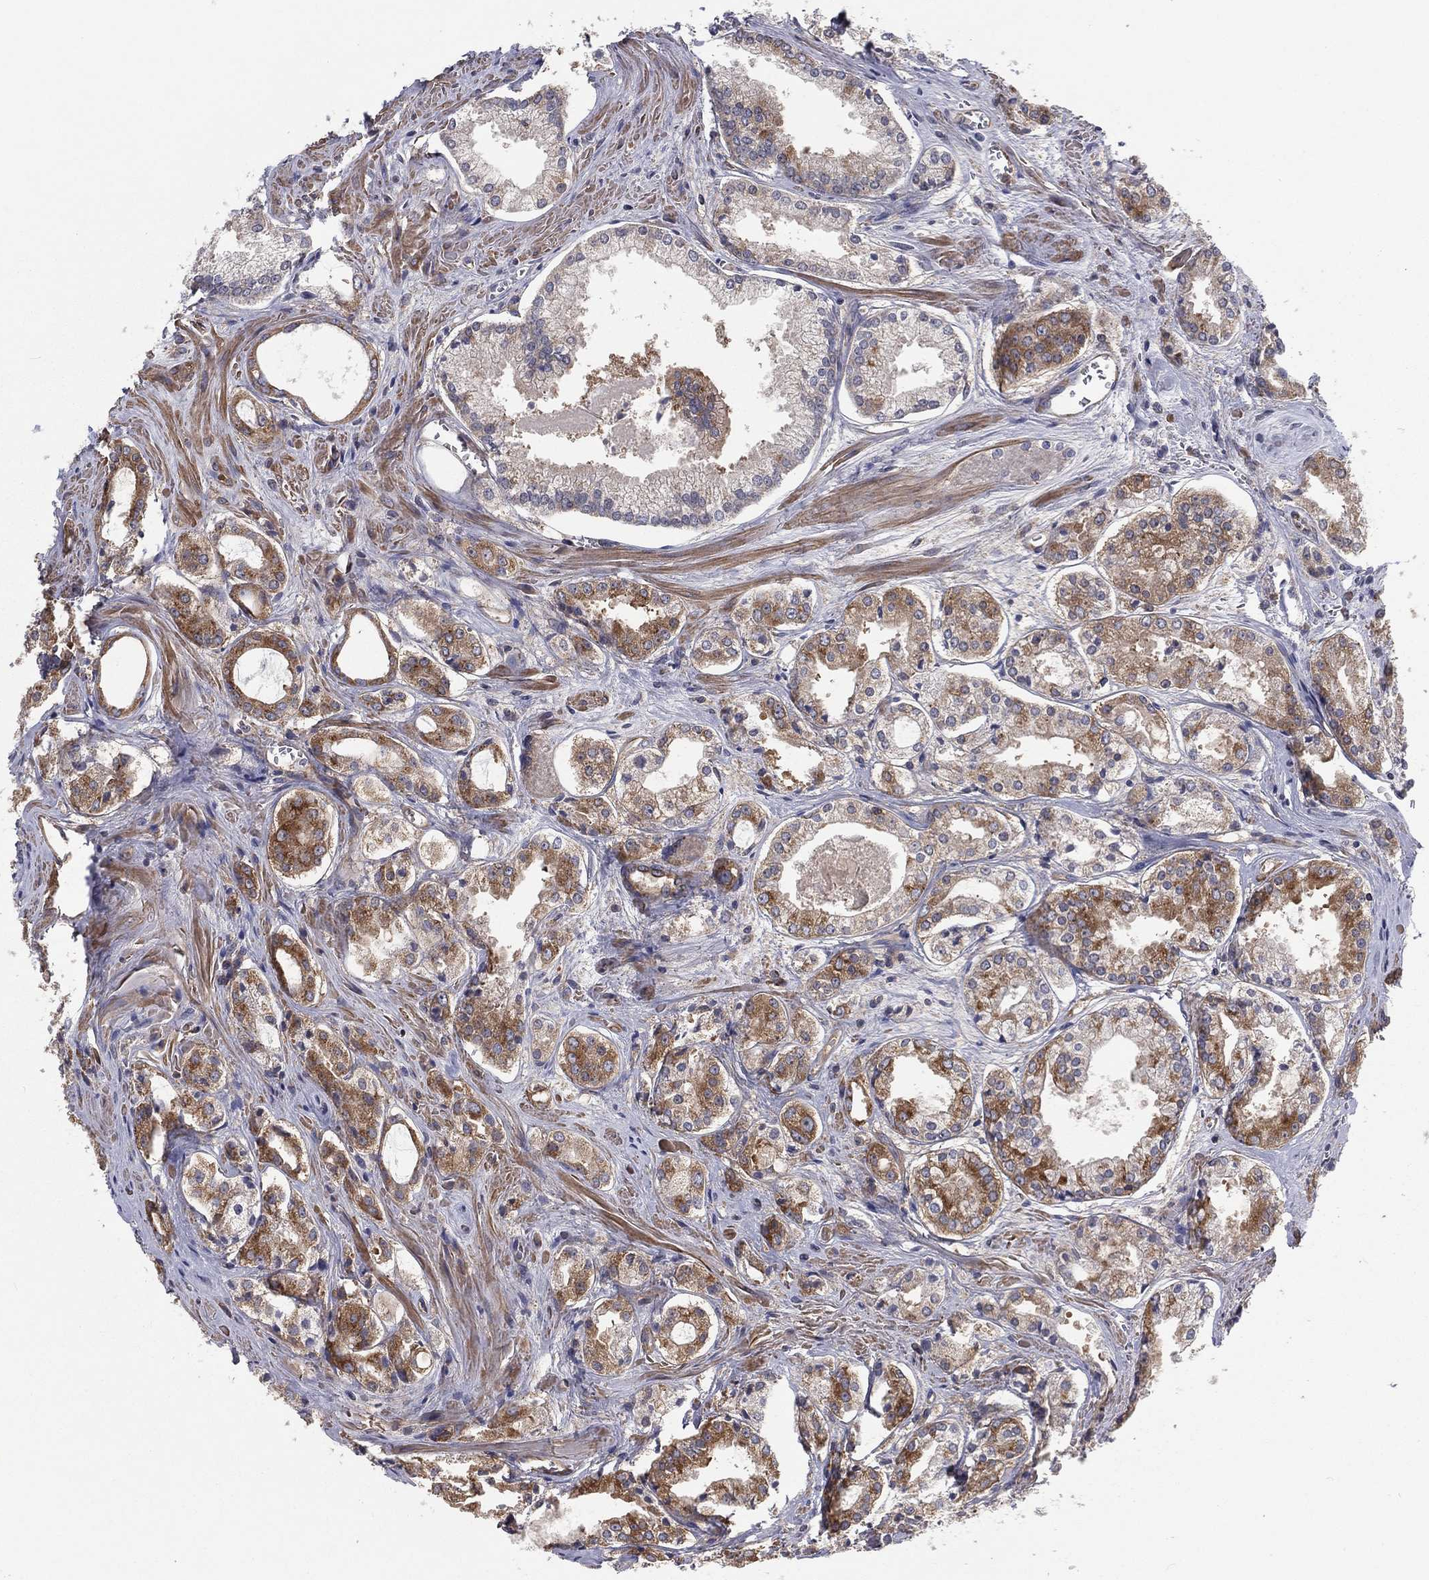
{"staining": {"intensity": "strong", "quantity": "25%-75%", "location": "cytoplasmic/membranous"}, "tissue": "prostate cancer", "cell_type": "Tumor cells", "image_type": "cancer", "snomed": [{"axis": "morphology", "description": "Adenocarcinoma, NOS"}, {"axis": "topography", "description": "Prostate"}], "caption": "About 25%-75% of tumor cells in human adenocarcinoma (prostate) demonstrate strong cytoplasmic/membranous protein expression as visualized by brown immunohistochemical staining.", "gene": "EIF2B5", "patient": {"sex": "male", "age": 72}}